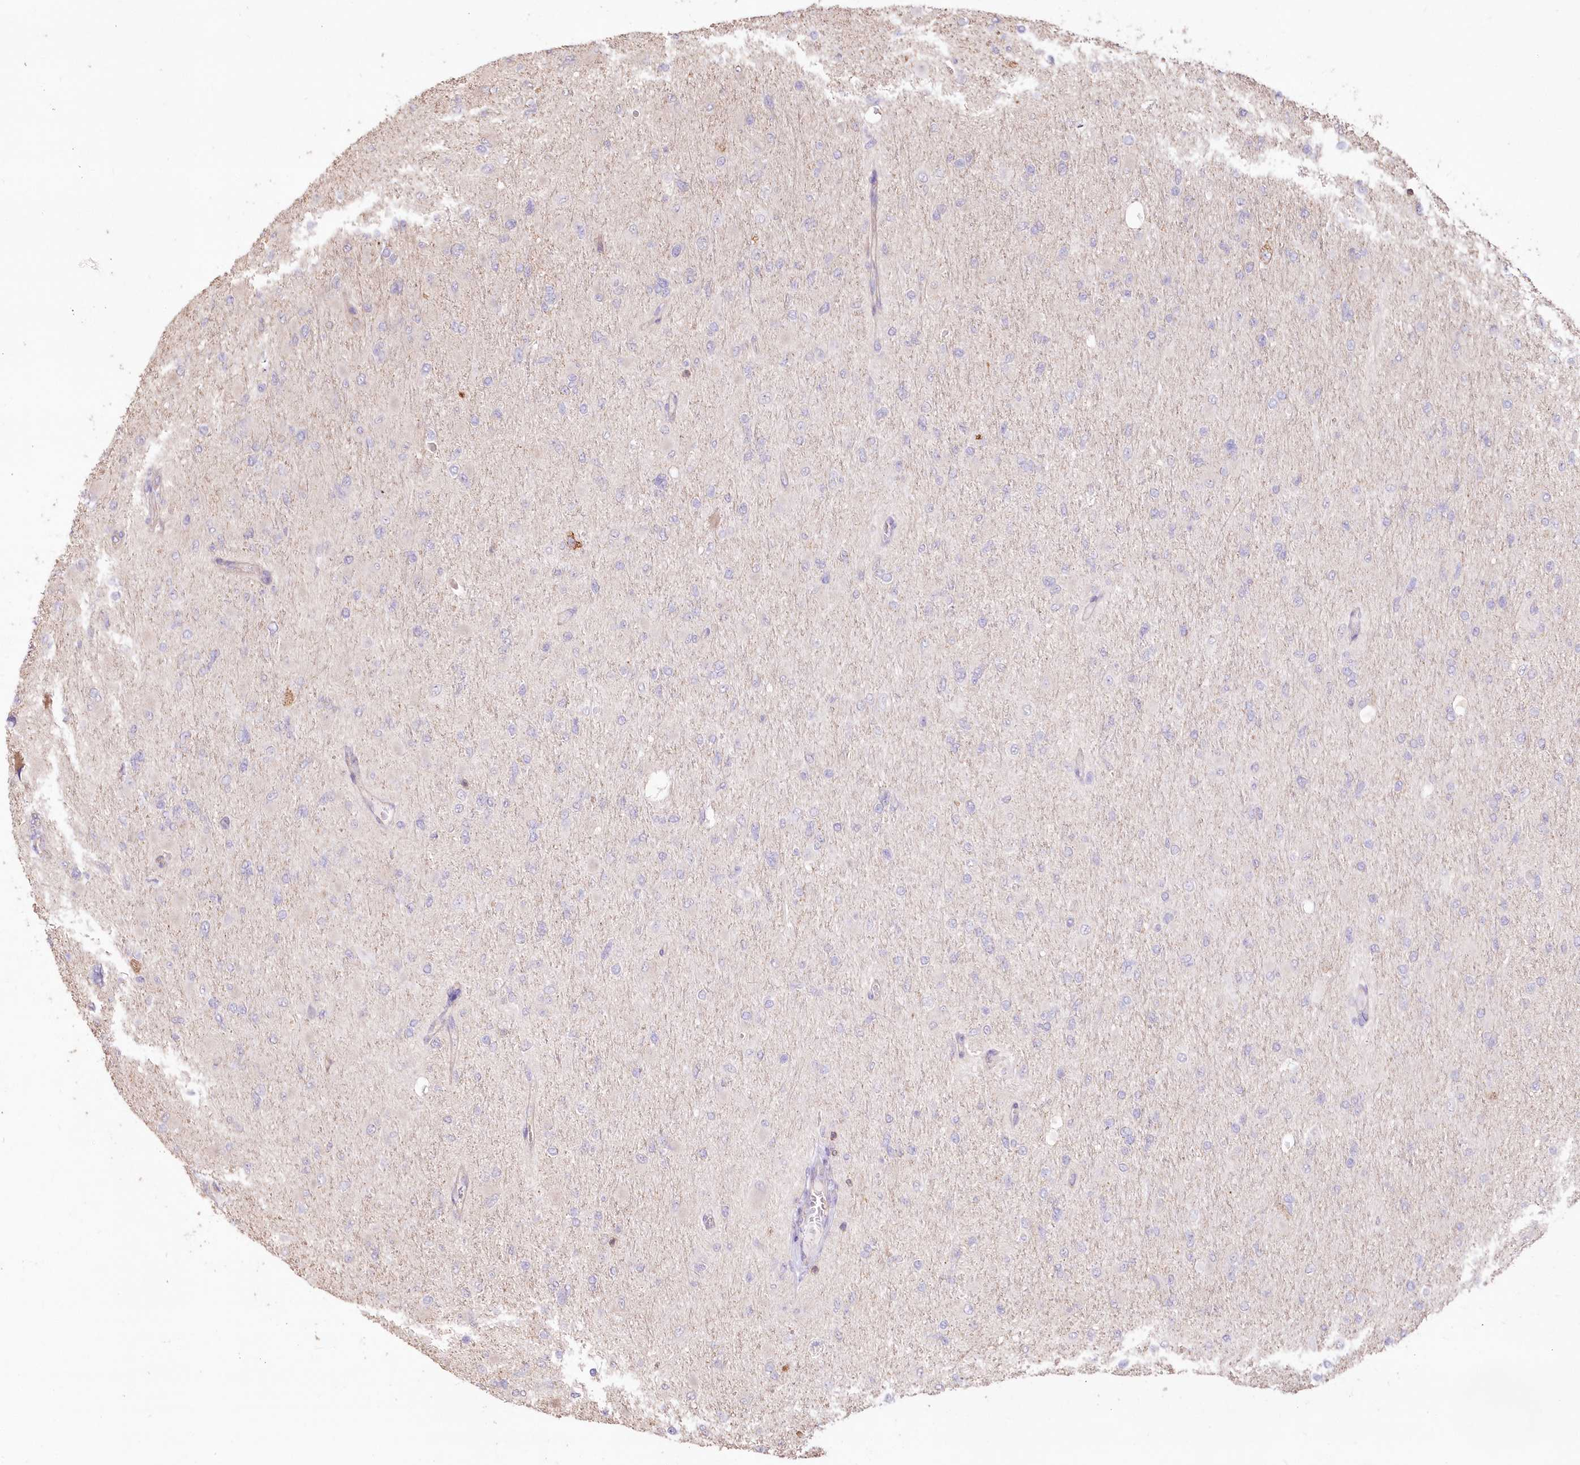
{"staining": {"intensity": "negative", "quantity": "none", "location": "none"}, "tissue": "glioma", "cell_type": "Tumor cells", "image_type": "cancer", "snomed": [{"axis": "morphology", "description": "Glioma, malignant, High grade"}, {"axis": "topography", "description": "Cerebral cortex"}], "caption": "A high-resolution micrograph shows IHC staining of glioma, which exhibits no significant staining in tumor cells. The staining is performed using DAB (3,3'-diaminobenzidine) brown chromogen with nuclei counter-stained in using hematoxylin.", "gene": "STK17B", "patient": {"sex": "female", "age": 36}}